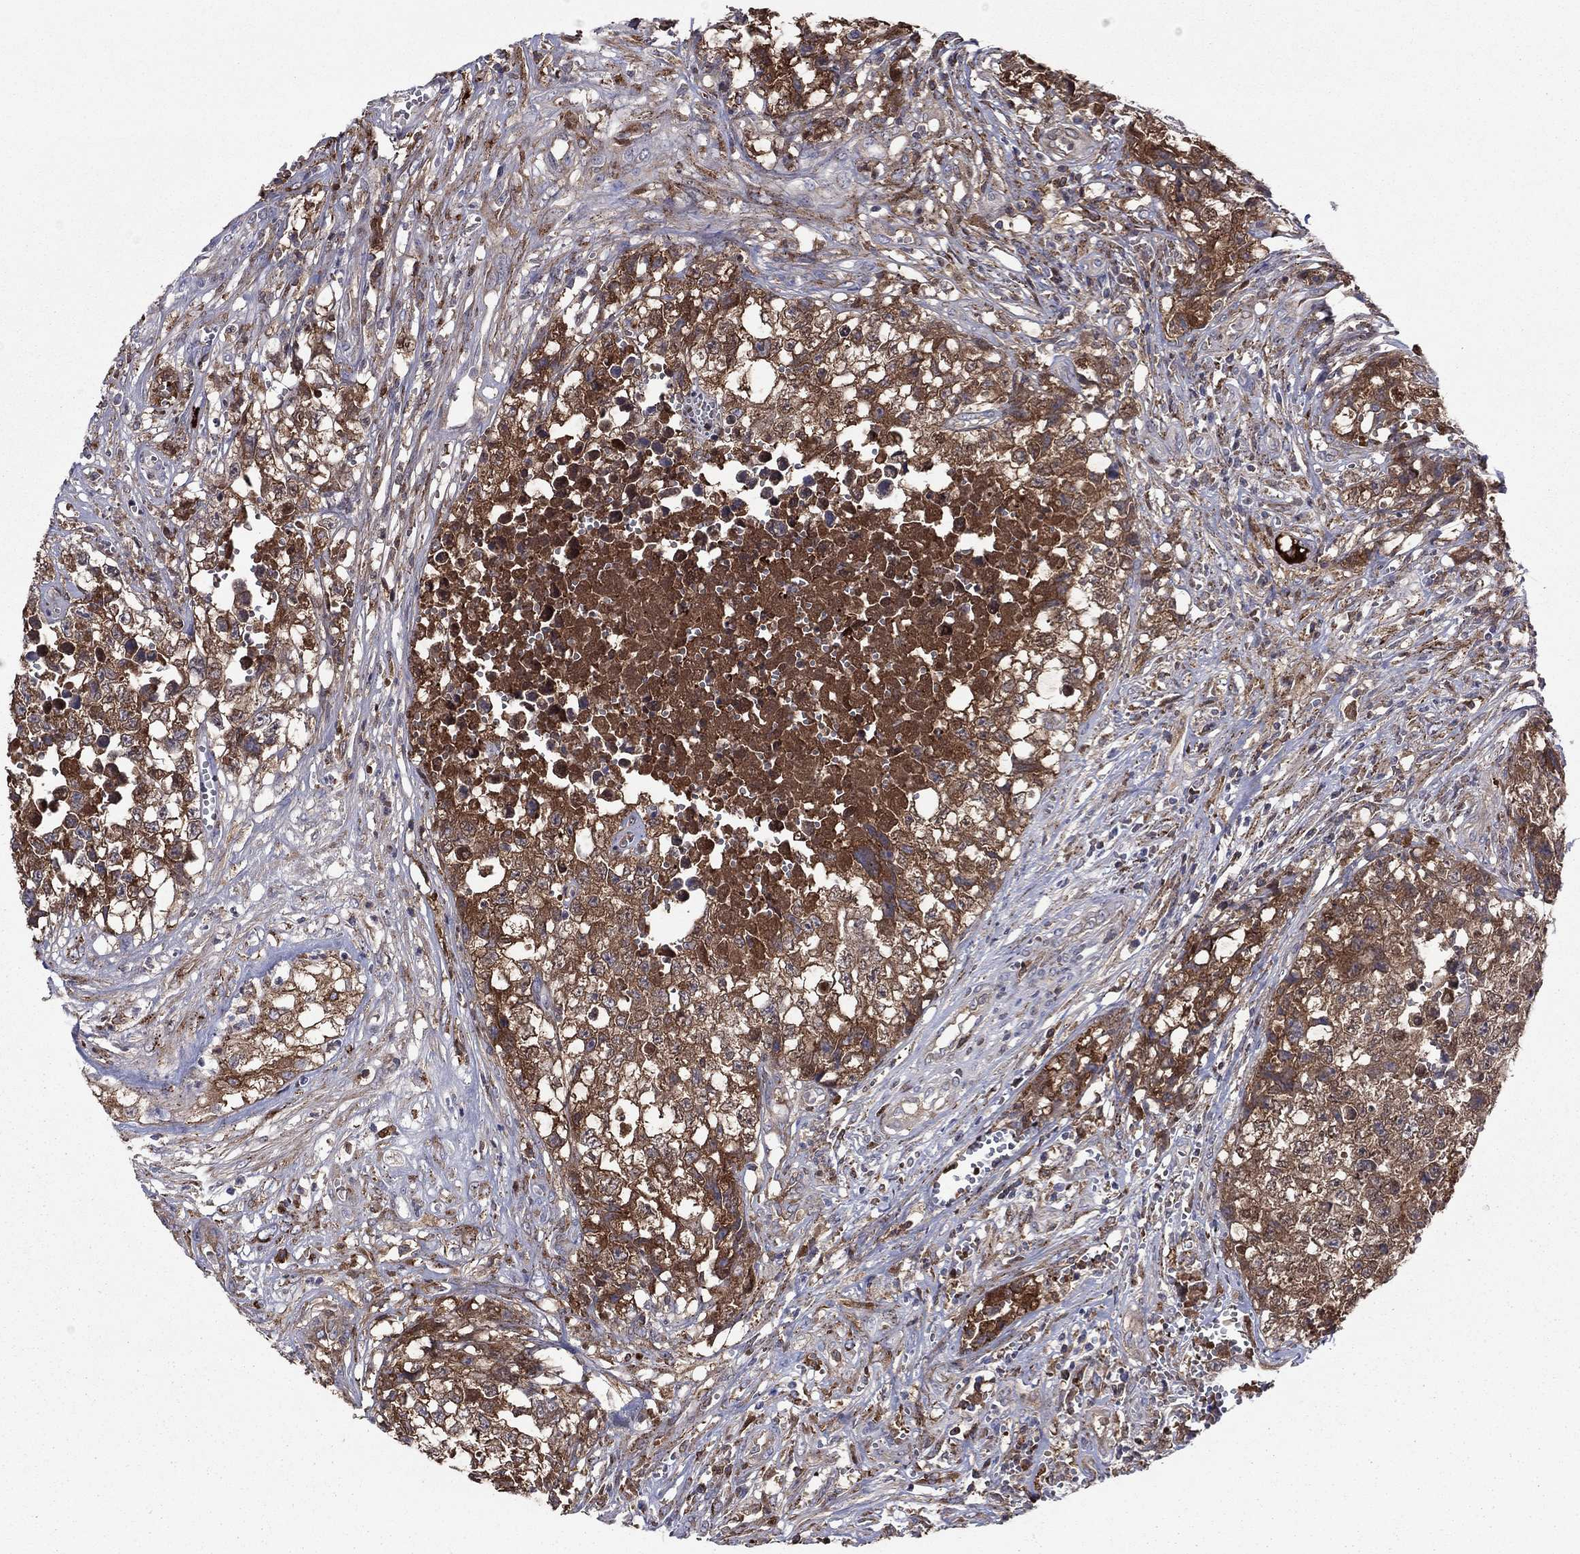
{"staining": {"intensity": "moderate", "quantity": "25%-75%", "location": "cytoplasmic/membranous"}, "tissue": "testis cancer", "cell_type": "Tumor cells", "image_type": "cancer", "snomed": [{"axis": "morphology", "description": "Seminoma, NOS"}, {"axis": "morphology", "description": "Carcinoma, Embryonal, NOS"}, {"axis": "topography", "description": "Testis"}], "caption": "This histopathology image exhibits immunohistochemistry (IHC) staining of human testis cancer, with medium moderate cytoplasmic/membranous staining in about 25%-75% of tumor cells.", "gene": "HPX", "patient": {"sex": "male", "age": 22}}